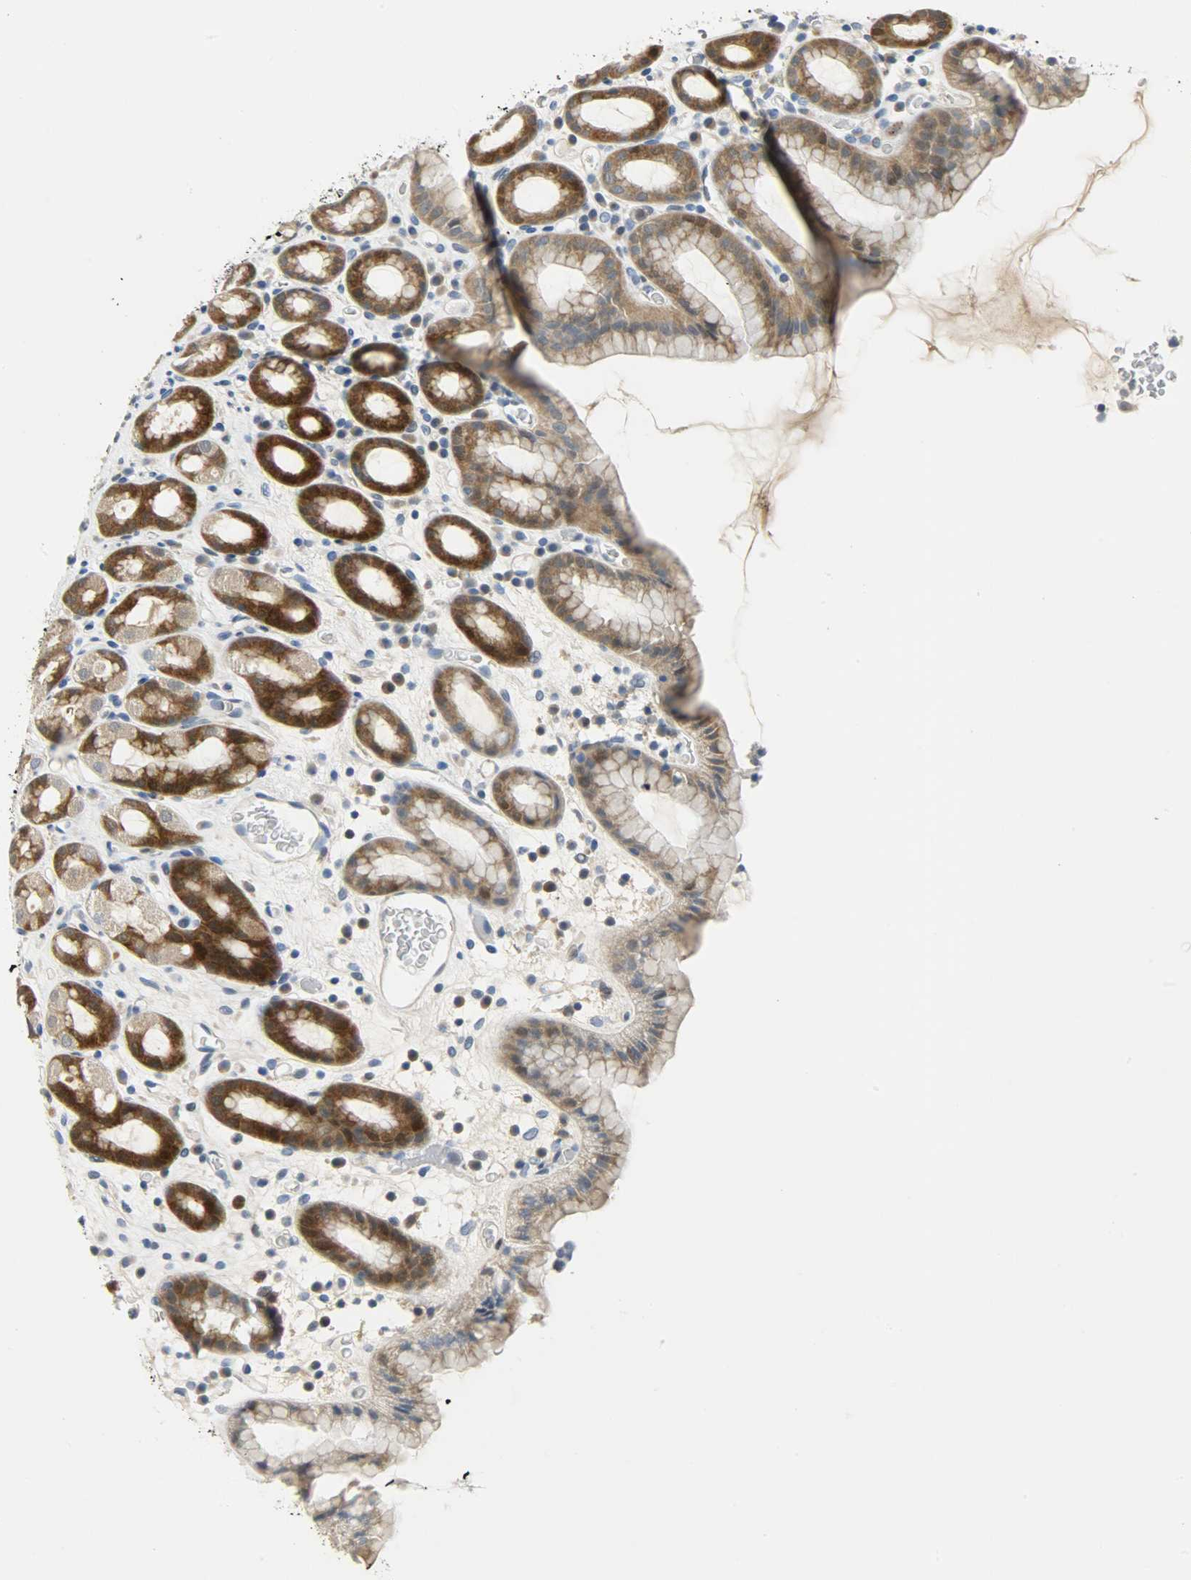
{"staining": {"intensity": "strong", "quantity": "25%-75%", "location": "cytoplasmic/membranous,nuclear"}, "tissue": "stomach", "cell_type": "Glandular cells", "image_type": "normal", "snomed": [{"axis": "morphology", "description": "Normal tissue, NOS"}, {"axis": "topography", "description": "Stomach, upper"}], "caption": "Benign stomach displays strong cytoplasmic/membranous,nuclear staining in approximately 25%-75% of glandular cells, visualized by immunohistochemistry.", "gene": "EIF4EBP1", "patient": {"sex": "male", "age": 68}}